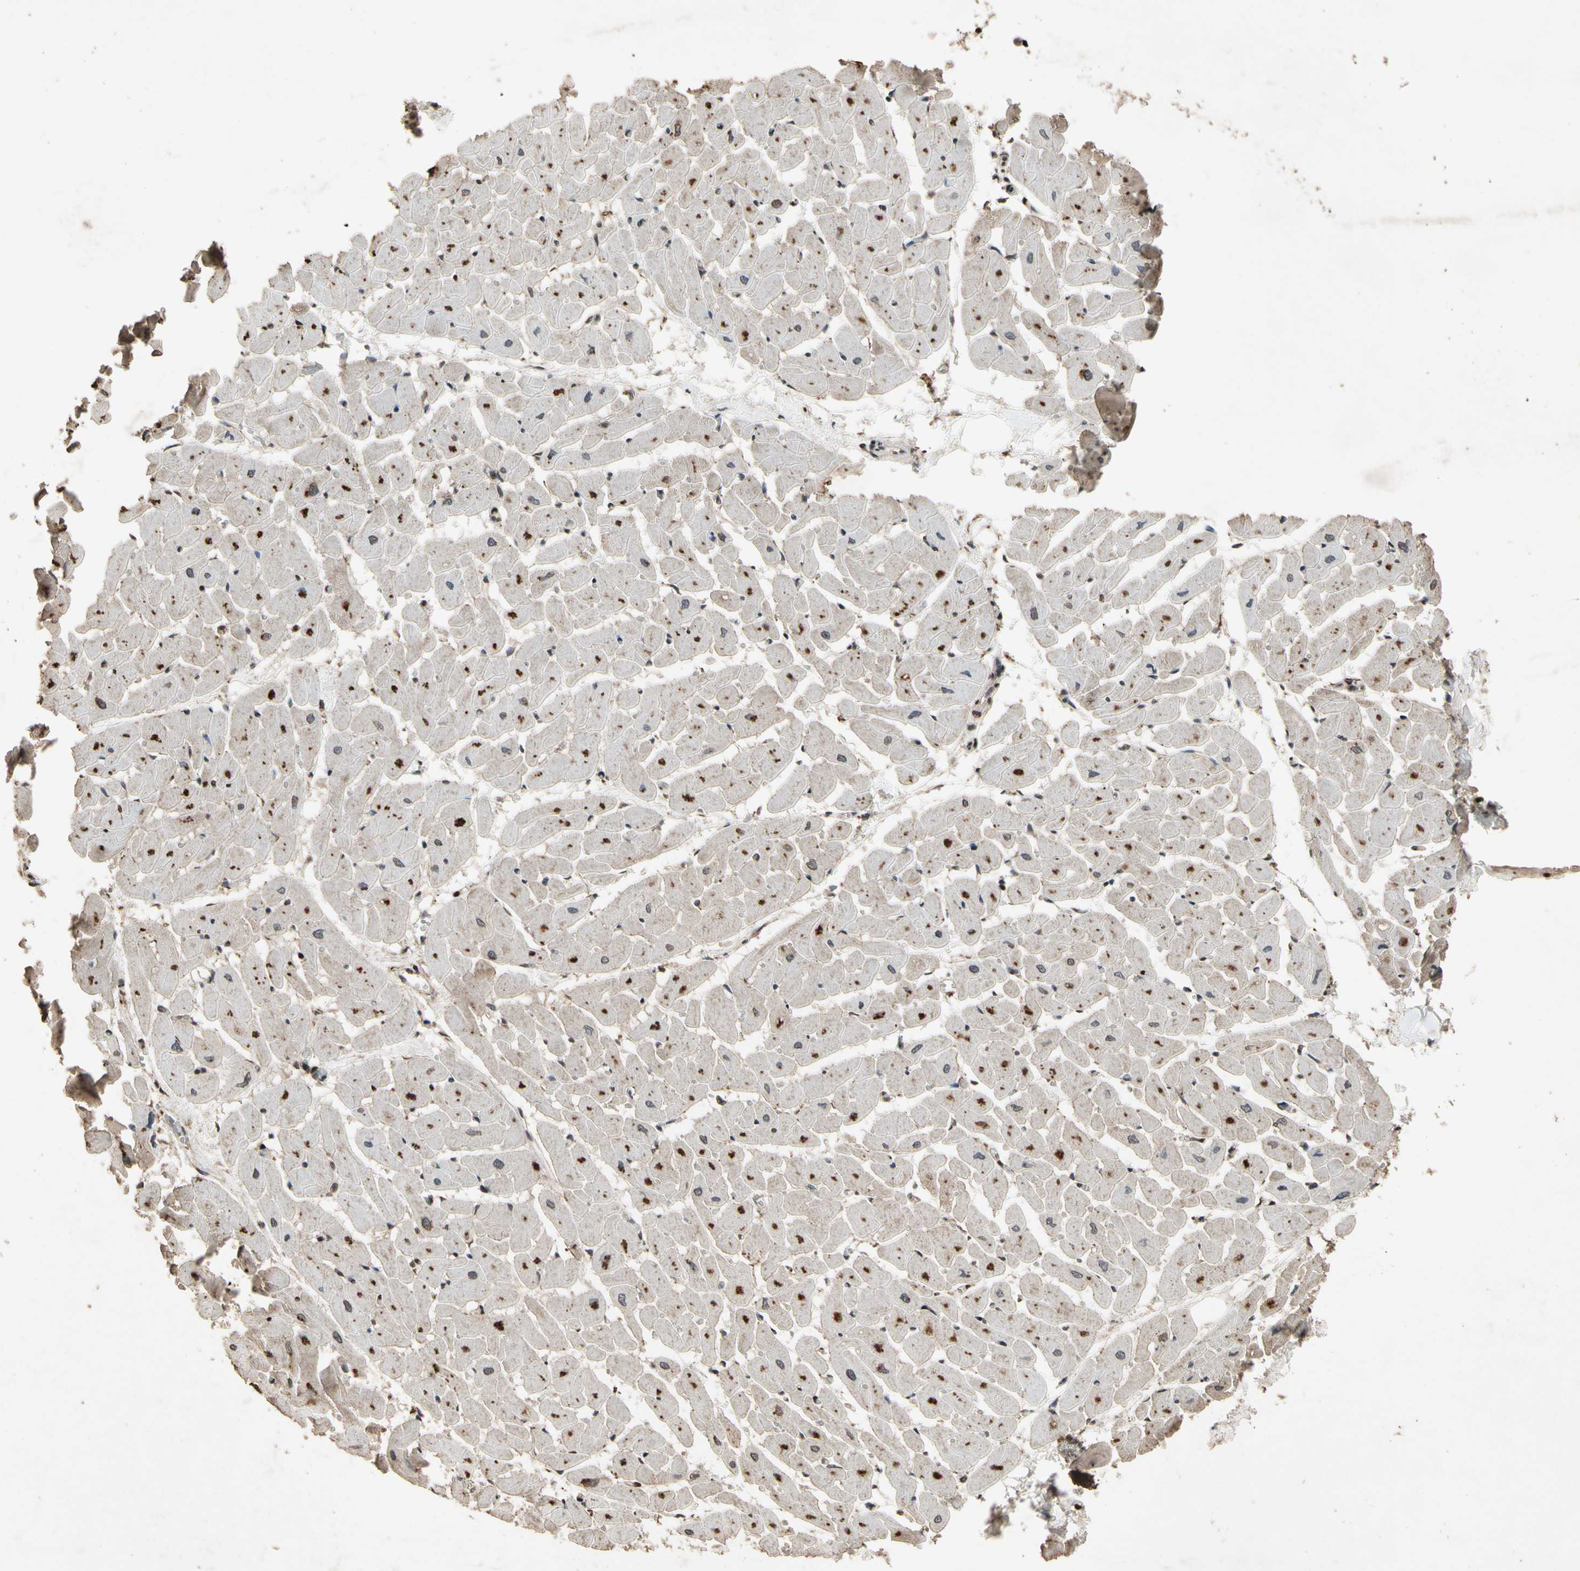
{"staining": {"intensity": "moderate", "quantity": "25%-75%", "location": "cytoplasmic/membranous,nuclear"}, "tissue": "heart muscle", "cell_type": "Cardiomyocytes", "image_type": "normal", "snomed": [{"axis": "morphology", "description": "Normal tissue, NOS"}, {"axis": "topography", "description": "Heart"}], "caption": "A medium amount of moderate cytoplasmic/membranous,nuclear staining is present in approximately 25%-75% of cardiomyocytes in unremarkable heart muscle.", "gene": "TBX2", "patient": {"sex": "female", "age": 19}}